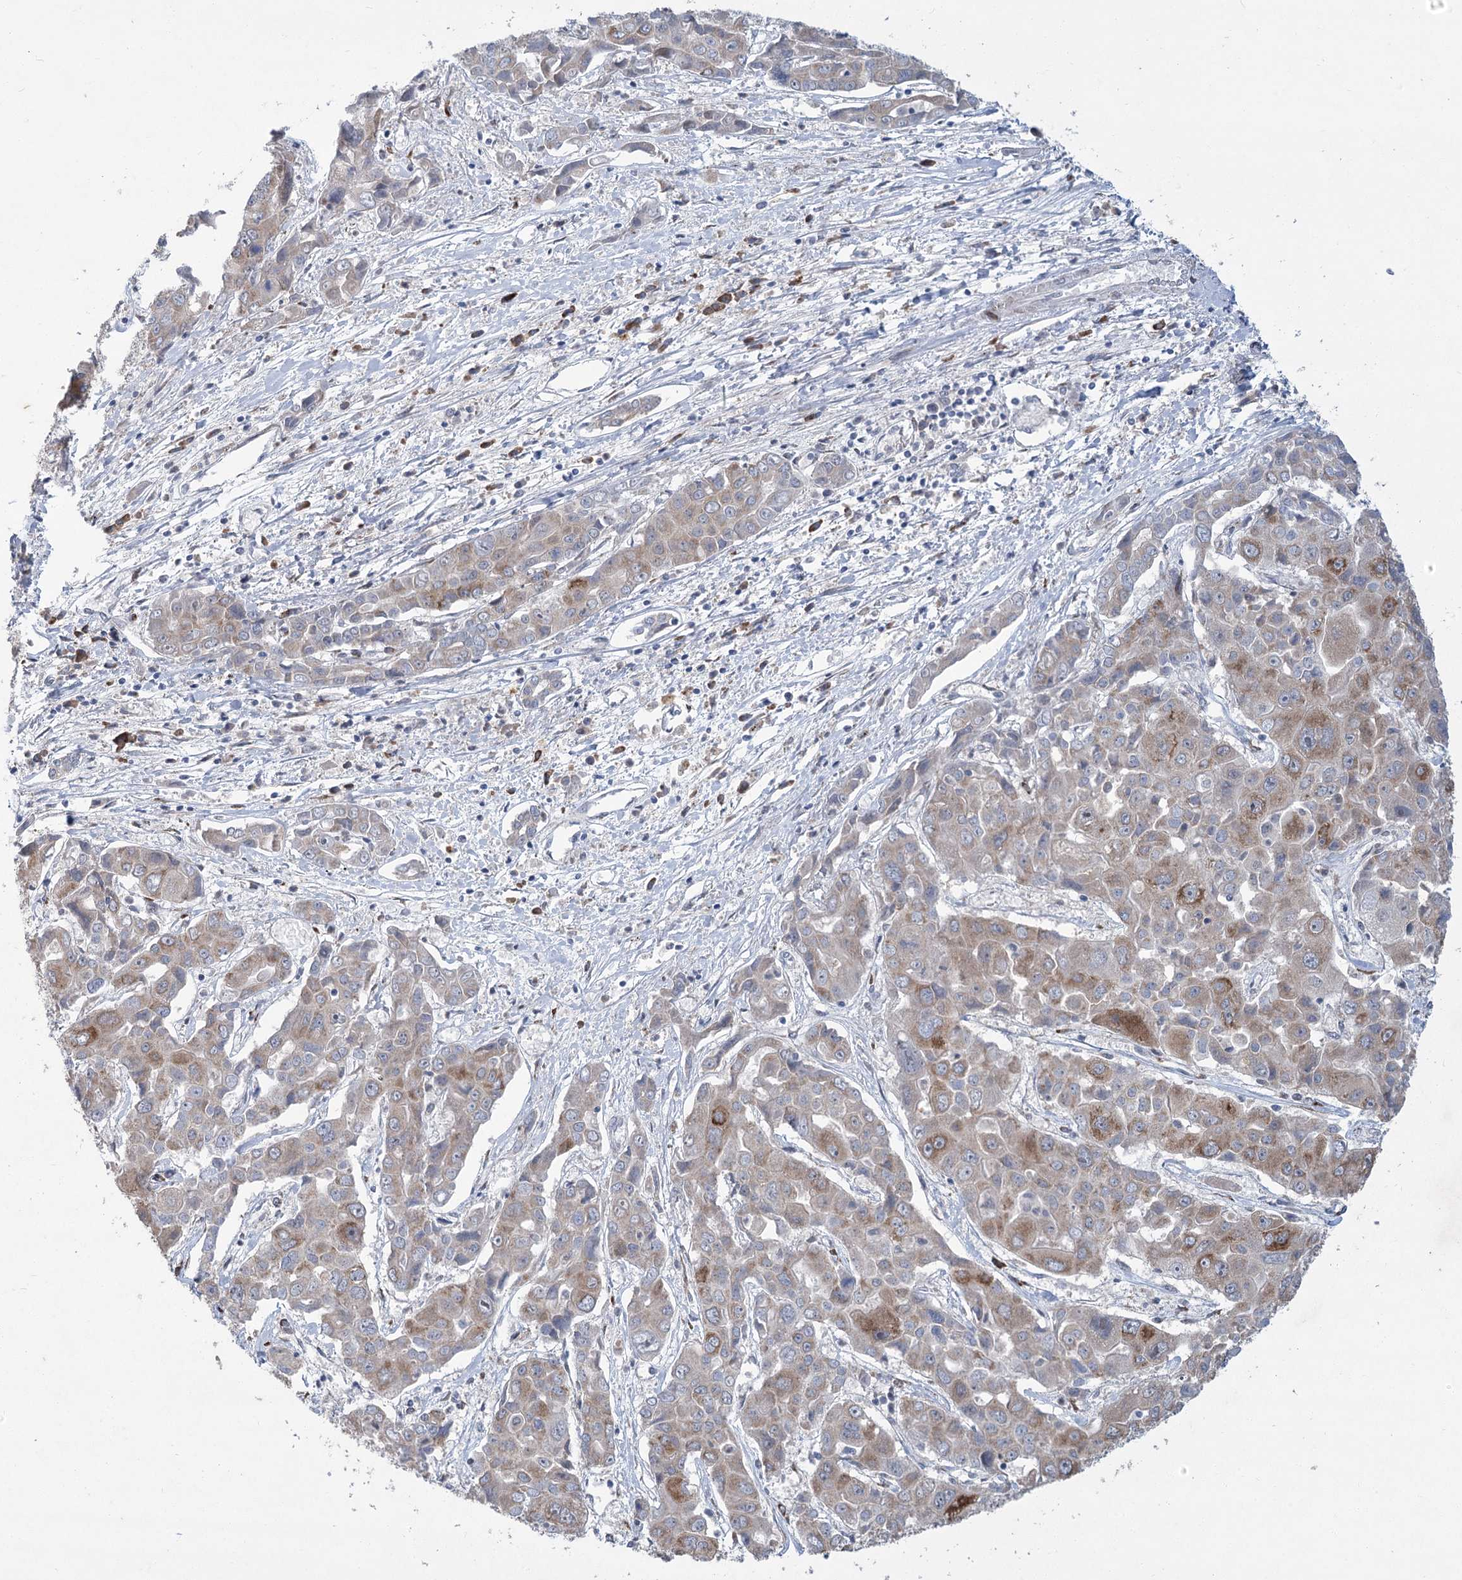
{"staining": {"intensity": "moderate", "quantity": "25%-75%", "location": "cytoplasmic/membranous"}, "tissue": "liver cancer", "cell_type": "Tumor cells", "image_type": "cancer", "snomed": [{"axis": "morphology", "description": "Cholangiocarcinoma"}, {"axis": "topography", "description": "Liver"}], "caption": "Immunohistochemical staining of liver cholangiocarcinoma exhibits moderate cytoplasmic/membranous protein positivity in about 25%-75% of tumor cells.", "gene": "GCNT4", "patient": {"sex": "male", "age": 67}}